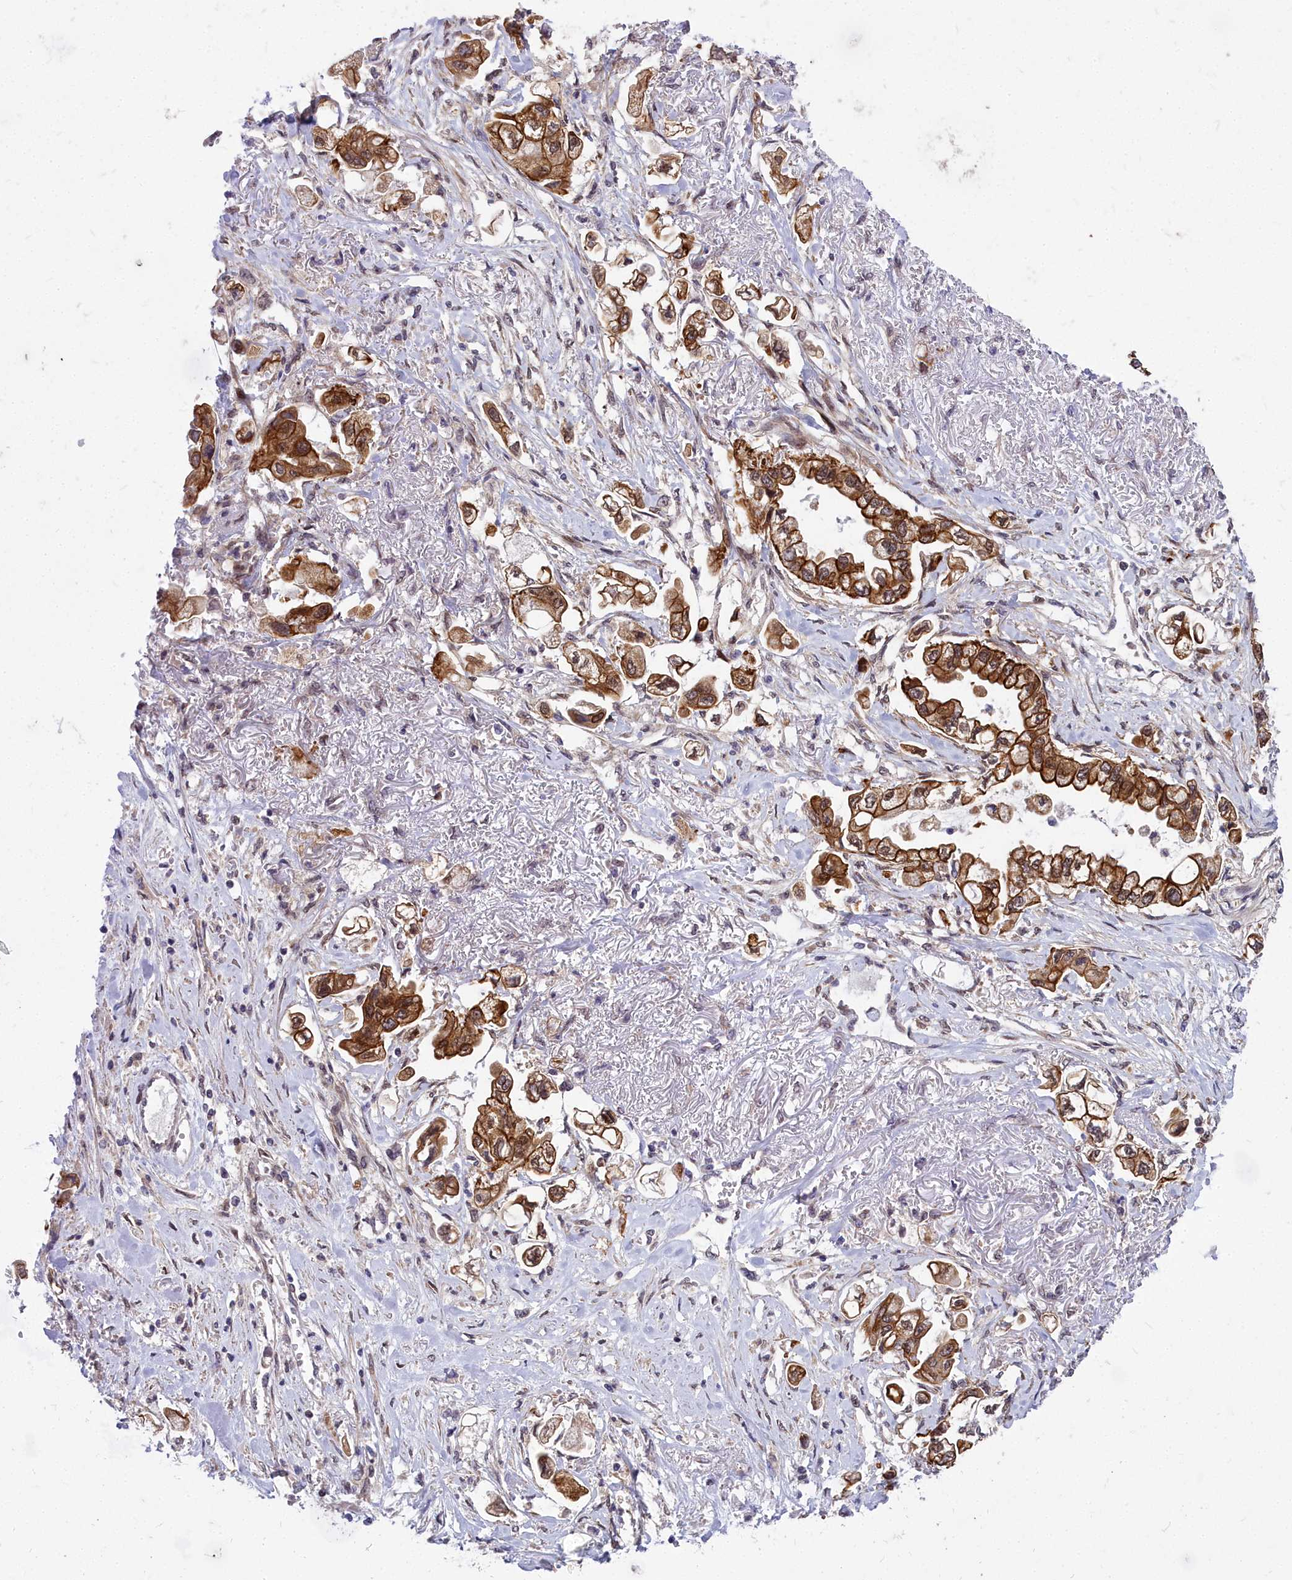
{"staining": {"intensity": "strong", "quantity": ">75%", "location": "cytoplasmic/membranous,nuclear"}, "tissue": "stomach cancer", "cell_type": "Tumor cells", "image_type": "cancer", "snomed": [{"axis": "morphology", "description": "Adenocarcinoma, NOS"}, {"axis": "topography", "description": "Stomach"}], "caption": "Protein analysis of stomach adenocarcinoma tissue exhibits strong cytoplasmic/membranous and nuclear expression in about >75% of tumor cells.", "gene": "ABCB8", "patient": {"sex": "male", "age": 62}}